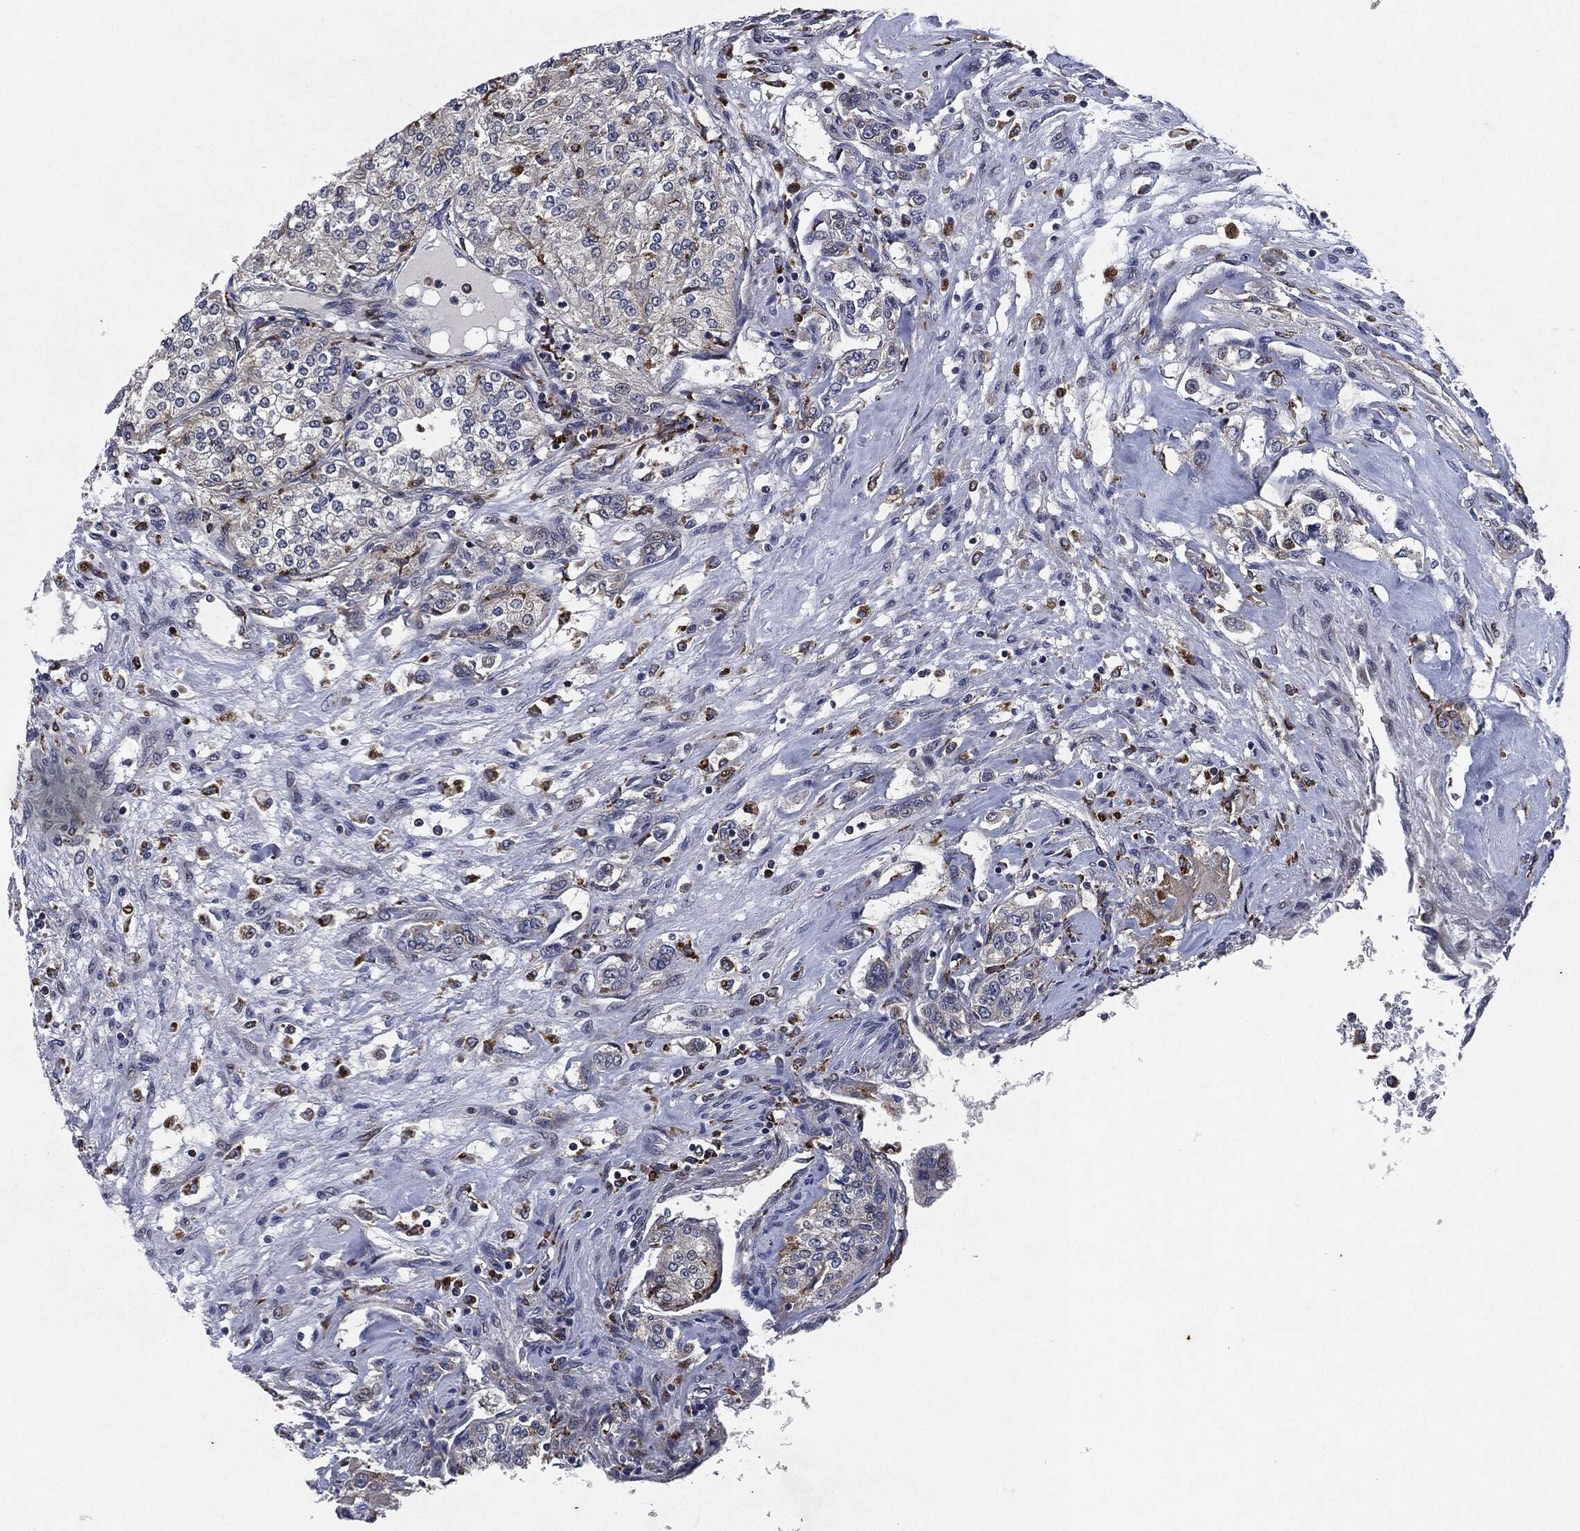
{"staining": {"intensity": "negative", "quantity": "none", "location": "none"}, "tissue": "renal cancer", "cell_type": "Tumor cells", "image_type": "cancer", "snomed": [{"axis": "morphology", "description": "Adenocarcinoma, NOS"}, {"axis": "topography", "description": "Kidney"}], "caption": "Tumor cells show no significant protein expression in renal adenocarcinoma.", "gene": "SLC31A2", "patient": {"sex": "female", "age": 63}}